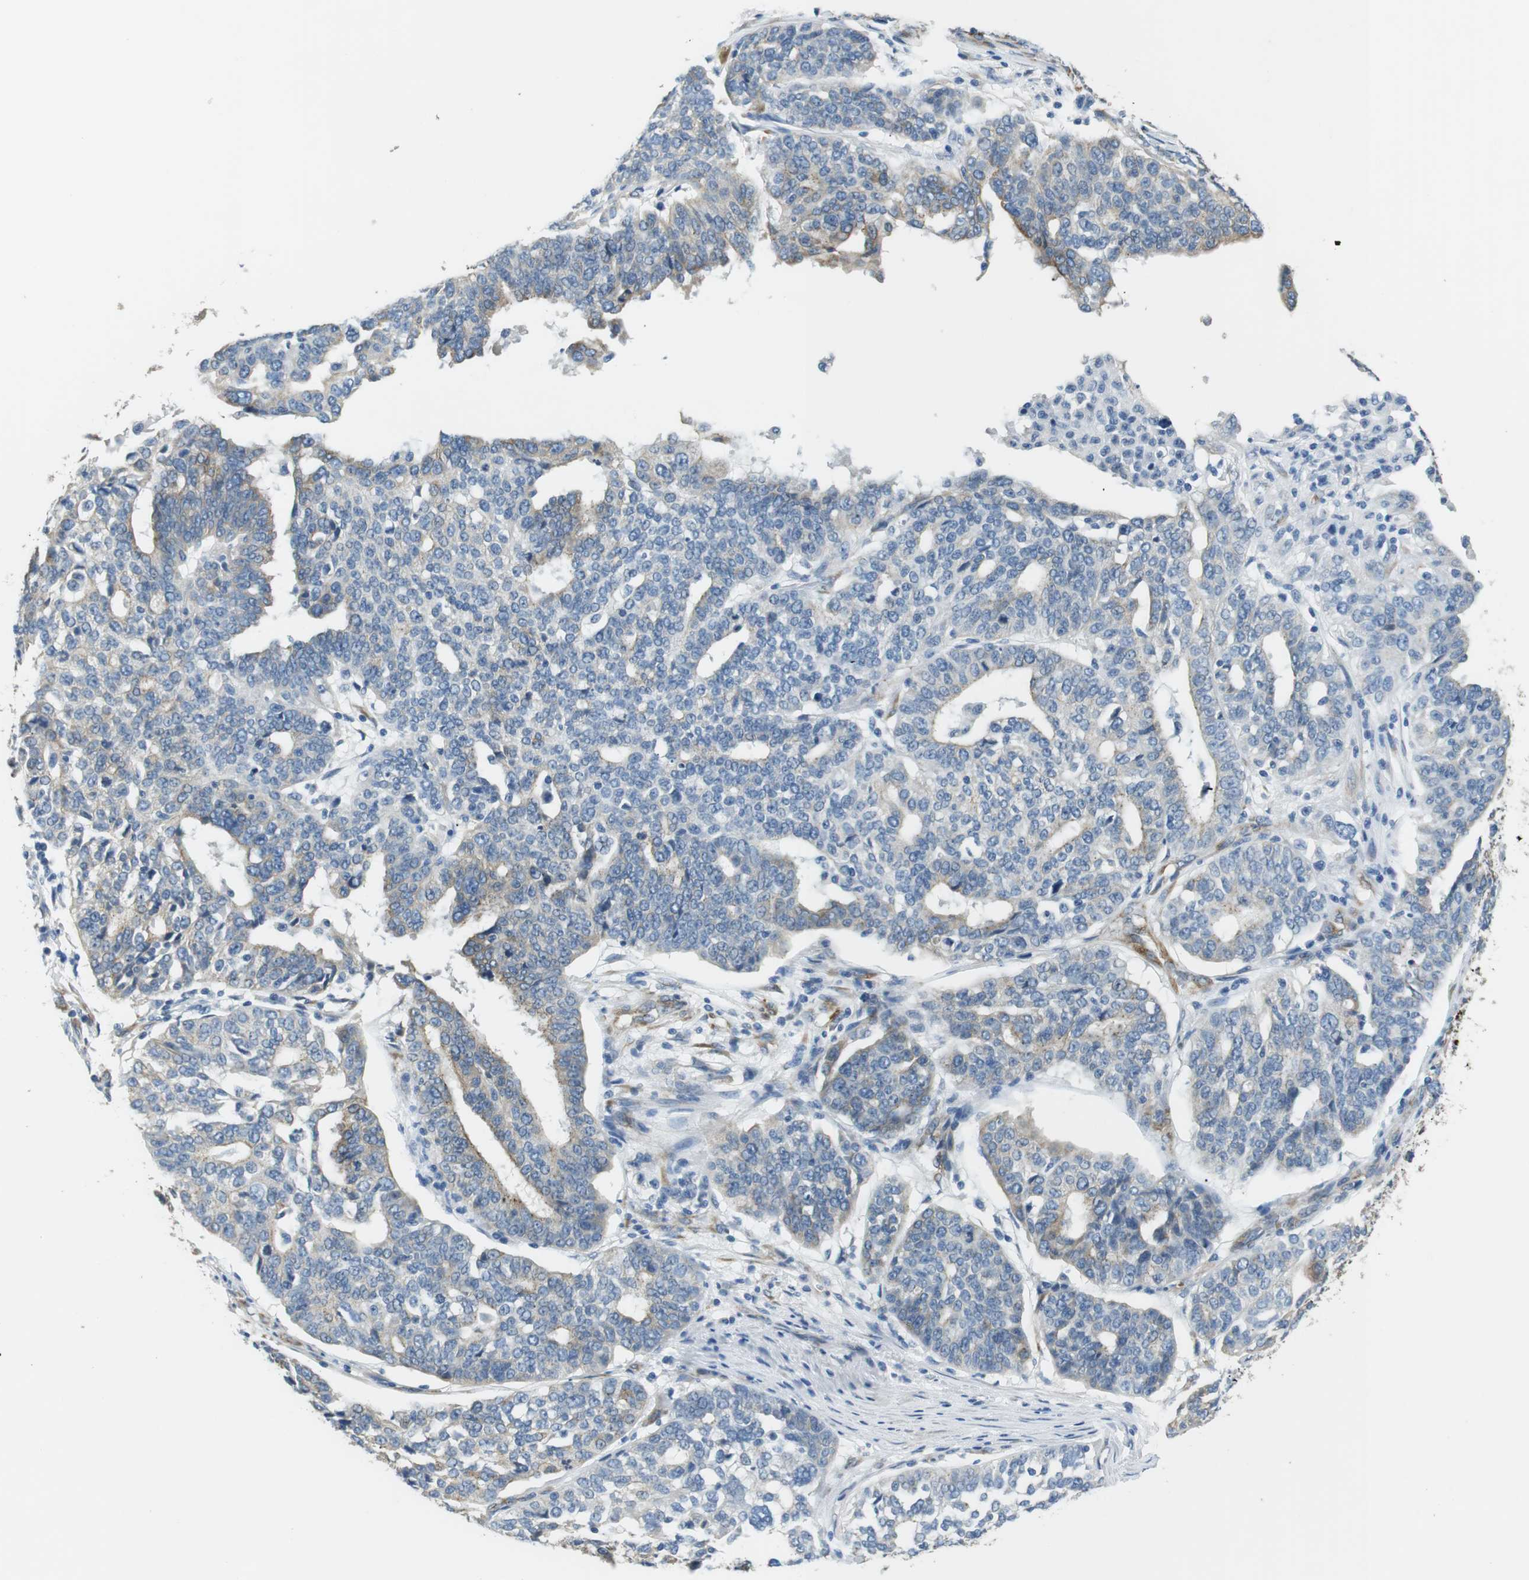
{"staining": {"intensity": "weak", "quantity": "<25%", "location": "cytoplasmic/membranous"}, "tissue": "ovarian cancer", "cell_type": "Tumor cells", "image_type": "cancer", "snomed": [{"axis": "morphology", "description": "Cystadenocarcinoma, serous, NOS"}, {"axis": "topography", "description": "Ovary"}], "caption": "A high-resolution photomicrograph shows immunohistochemistry (IHC) staining of ovarian cancer, which shows no significant staining in tumor cells.", "gene": "UNC5CL", "patient": {"sex": "female", "age": 59}}